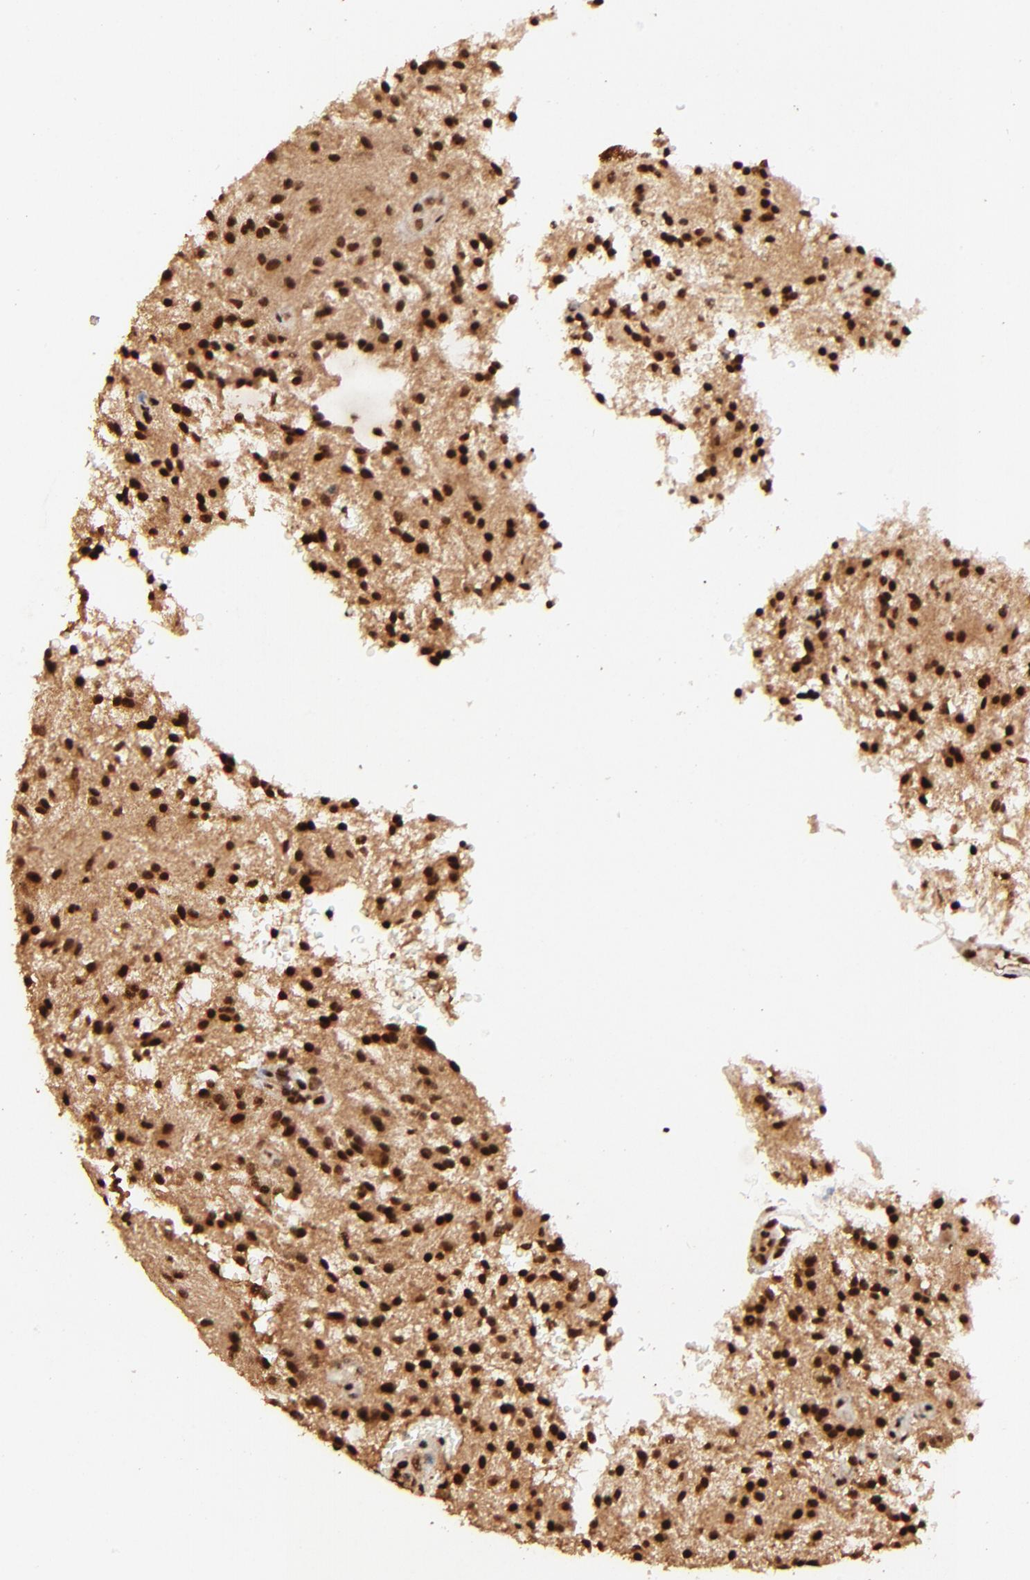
{"staining": {"intensity": "strong", "quantity": ">75%", "location": "cytoplasmic/membranous,nuclear"}, "tissue": "glioma", "cell_type": "Tumor cells", "image_type": "cancer", "snomed": [{"axis": "morphology", "description": "Glioma, malignant, NOS"}, {"axis": "topography", "description": "Cerebellum"}], "caption": "The micrograph shows staining of malignant glioma, revealing strong cytoplasmic/membranous and nuclear protein staining (brown color) within tumor cells. The staining is performed using DAB brown chromogen to label protein expression. The nuclei are counter-stained blue using hematoxylin.", "gene": "MED12", "patient": {"sex": "female", "age": 10}}